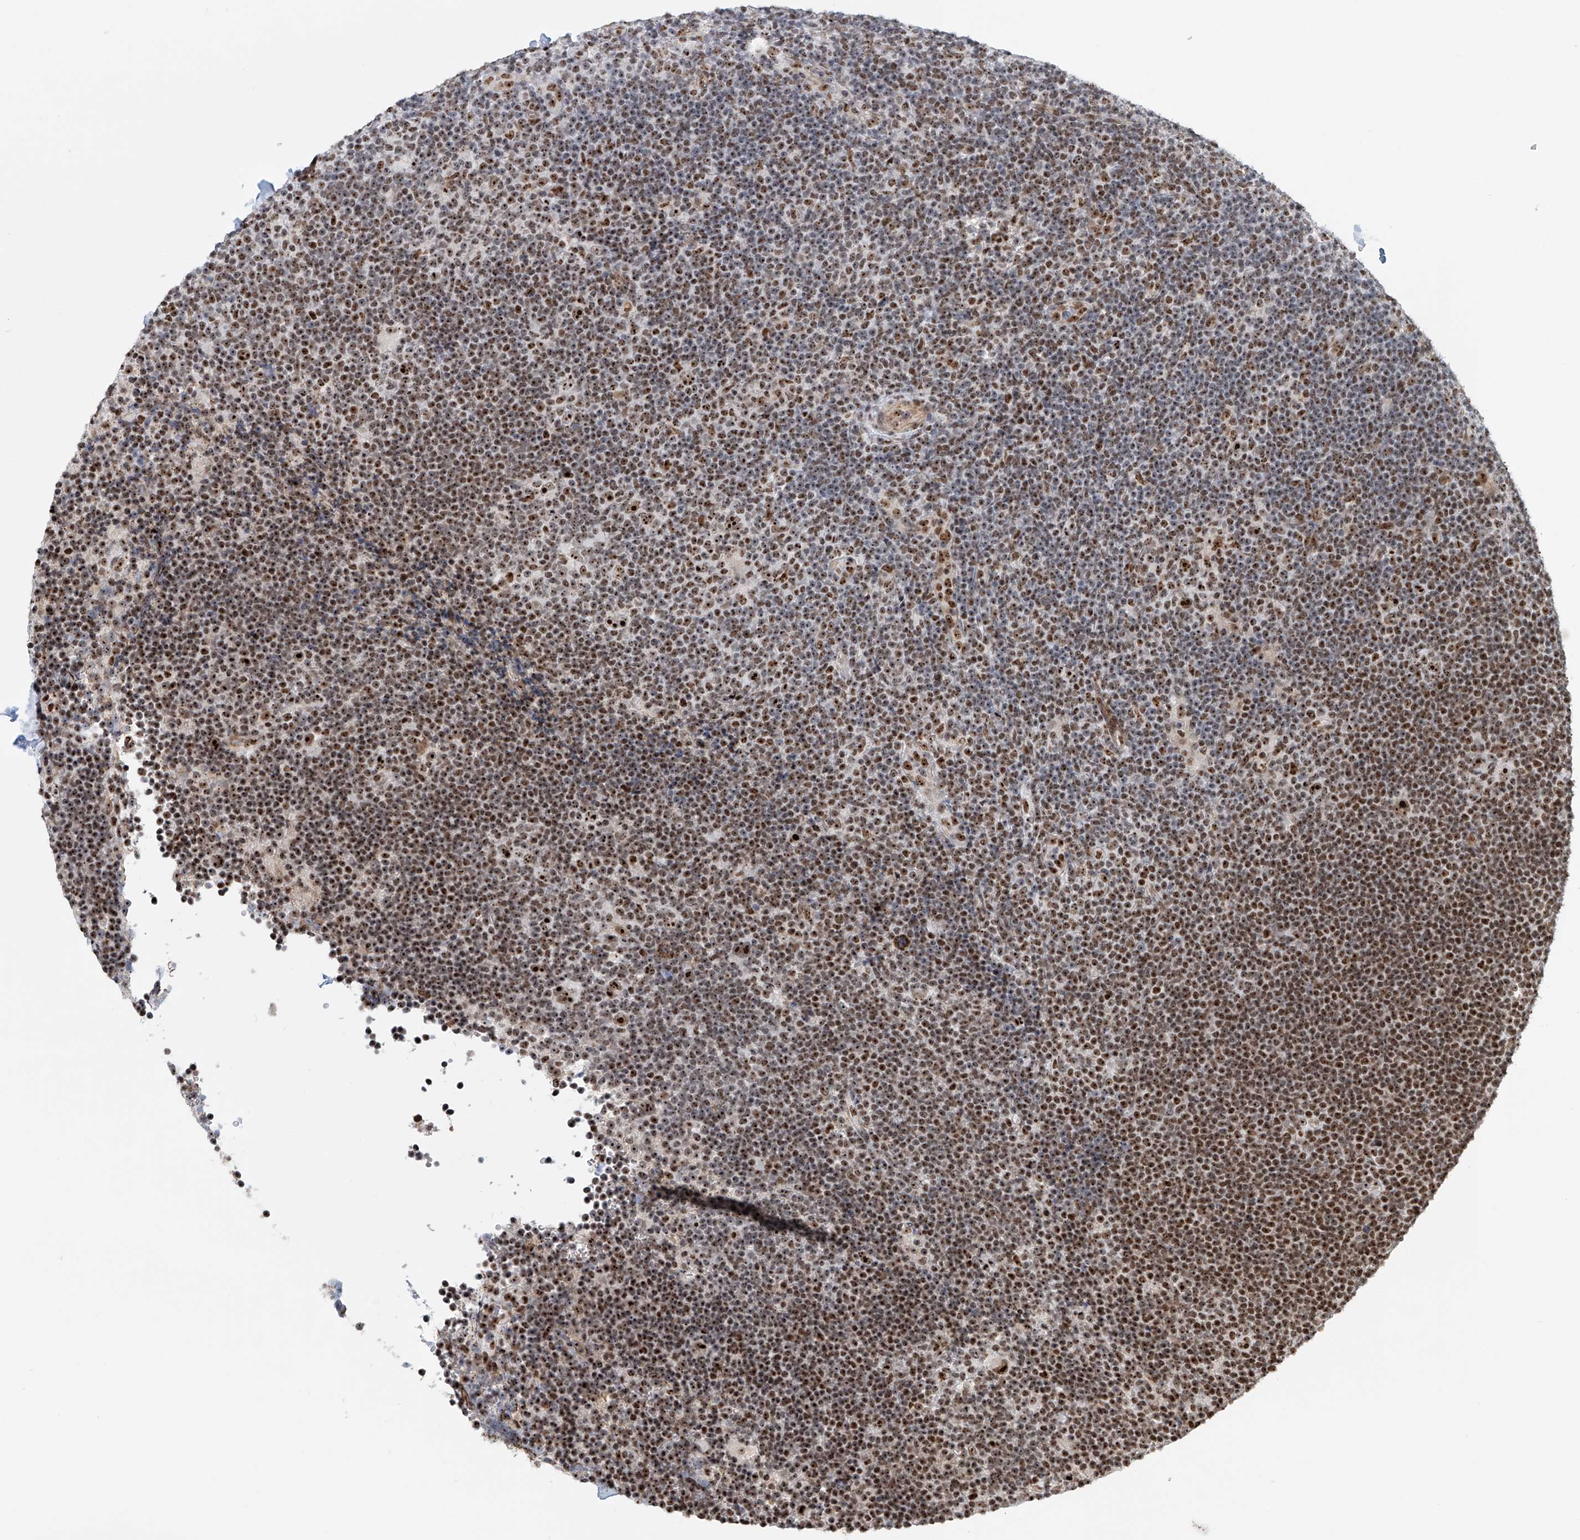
{"staining": {"intensity": "strong", "quantity": ">75%", "location": "nuclear"}, "tissue": "lymphoma", "cell_type": "Tumor cells", "image_type": "cancer", "snomed": [{"axis": "morphology", "description": "Hodgkin's disease, NOS"}, {"axis": "topography", "description": "Lymph node"}], "caption": "This photomicrograph reveals immunohistochemistry (IHC) staining of human Hodgkin's disease, with high strong nuclear staining in approximately >75% of tumor cells.", "gene": "PRUNE2", "patient": {"sex": "female", "age": 57}}